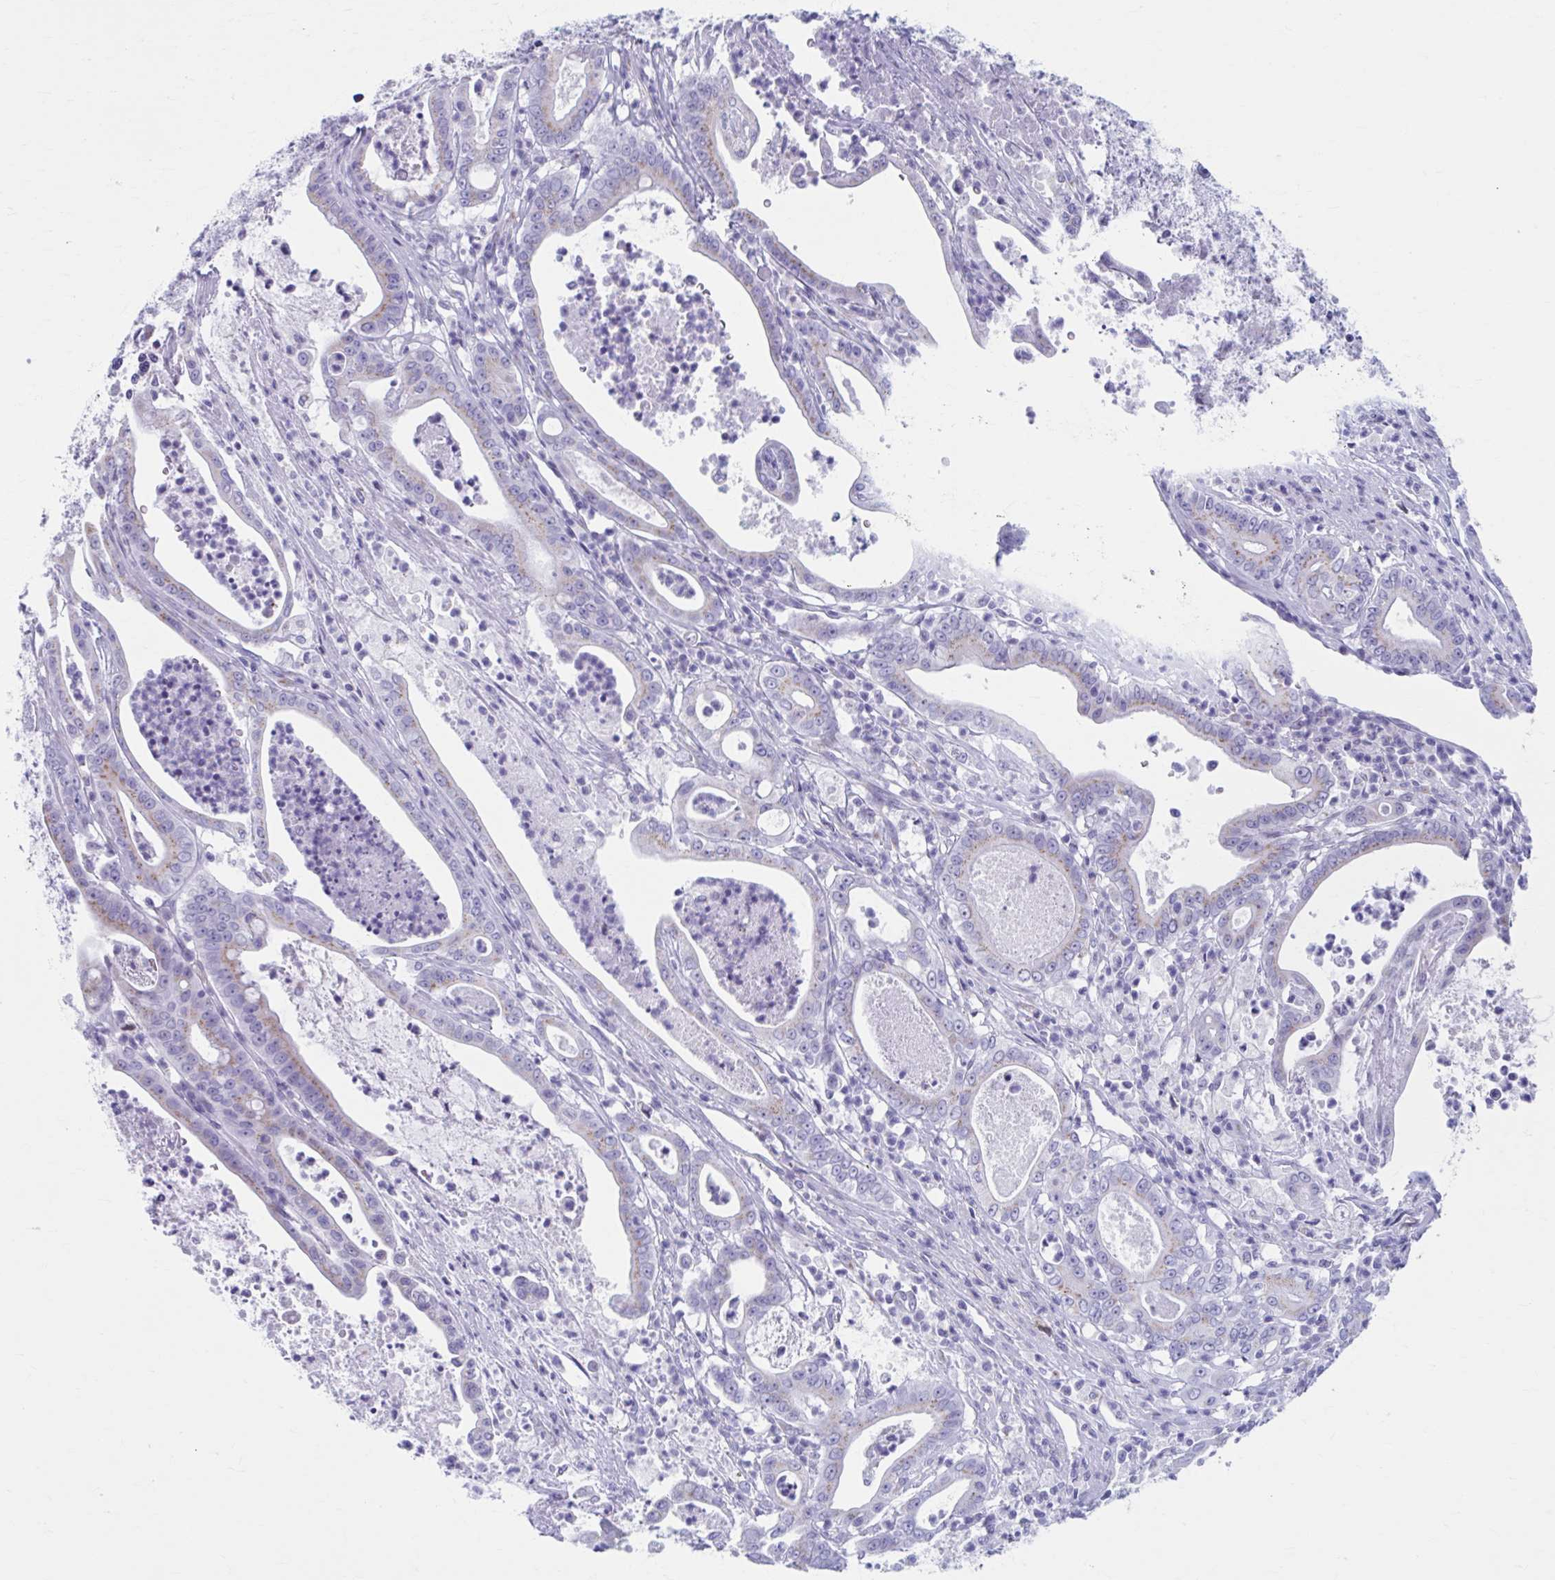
{"staining": {"intensity": "weak", "quantity": "25%-75%", "location": "cytoplasmic/membranous"}, "tissue": "pancreatic cancer", "cell_type": "Tumor cells", "image_type": "cancer", "snomed": [{"axis": "morphology", "description": "Adenocarcinoma, NOS"}, {"axis": "topography", "description": "Pancreas"}], "caption": "There is low levels of weak cytoplasmic/membranous expression in tumor cells of pancreatic cancer, as demonstrated by immunohistochemical staining (brown color).", "gene": "KCNE2", "patient": {"sex": "male", "age": 71}}